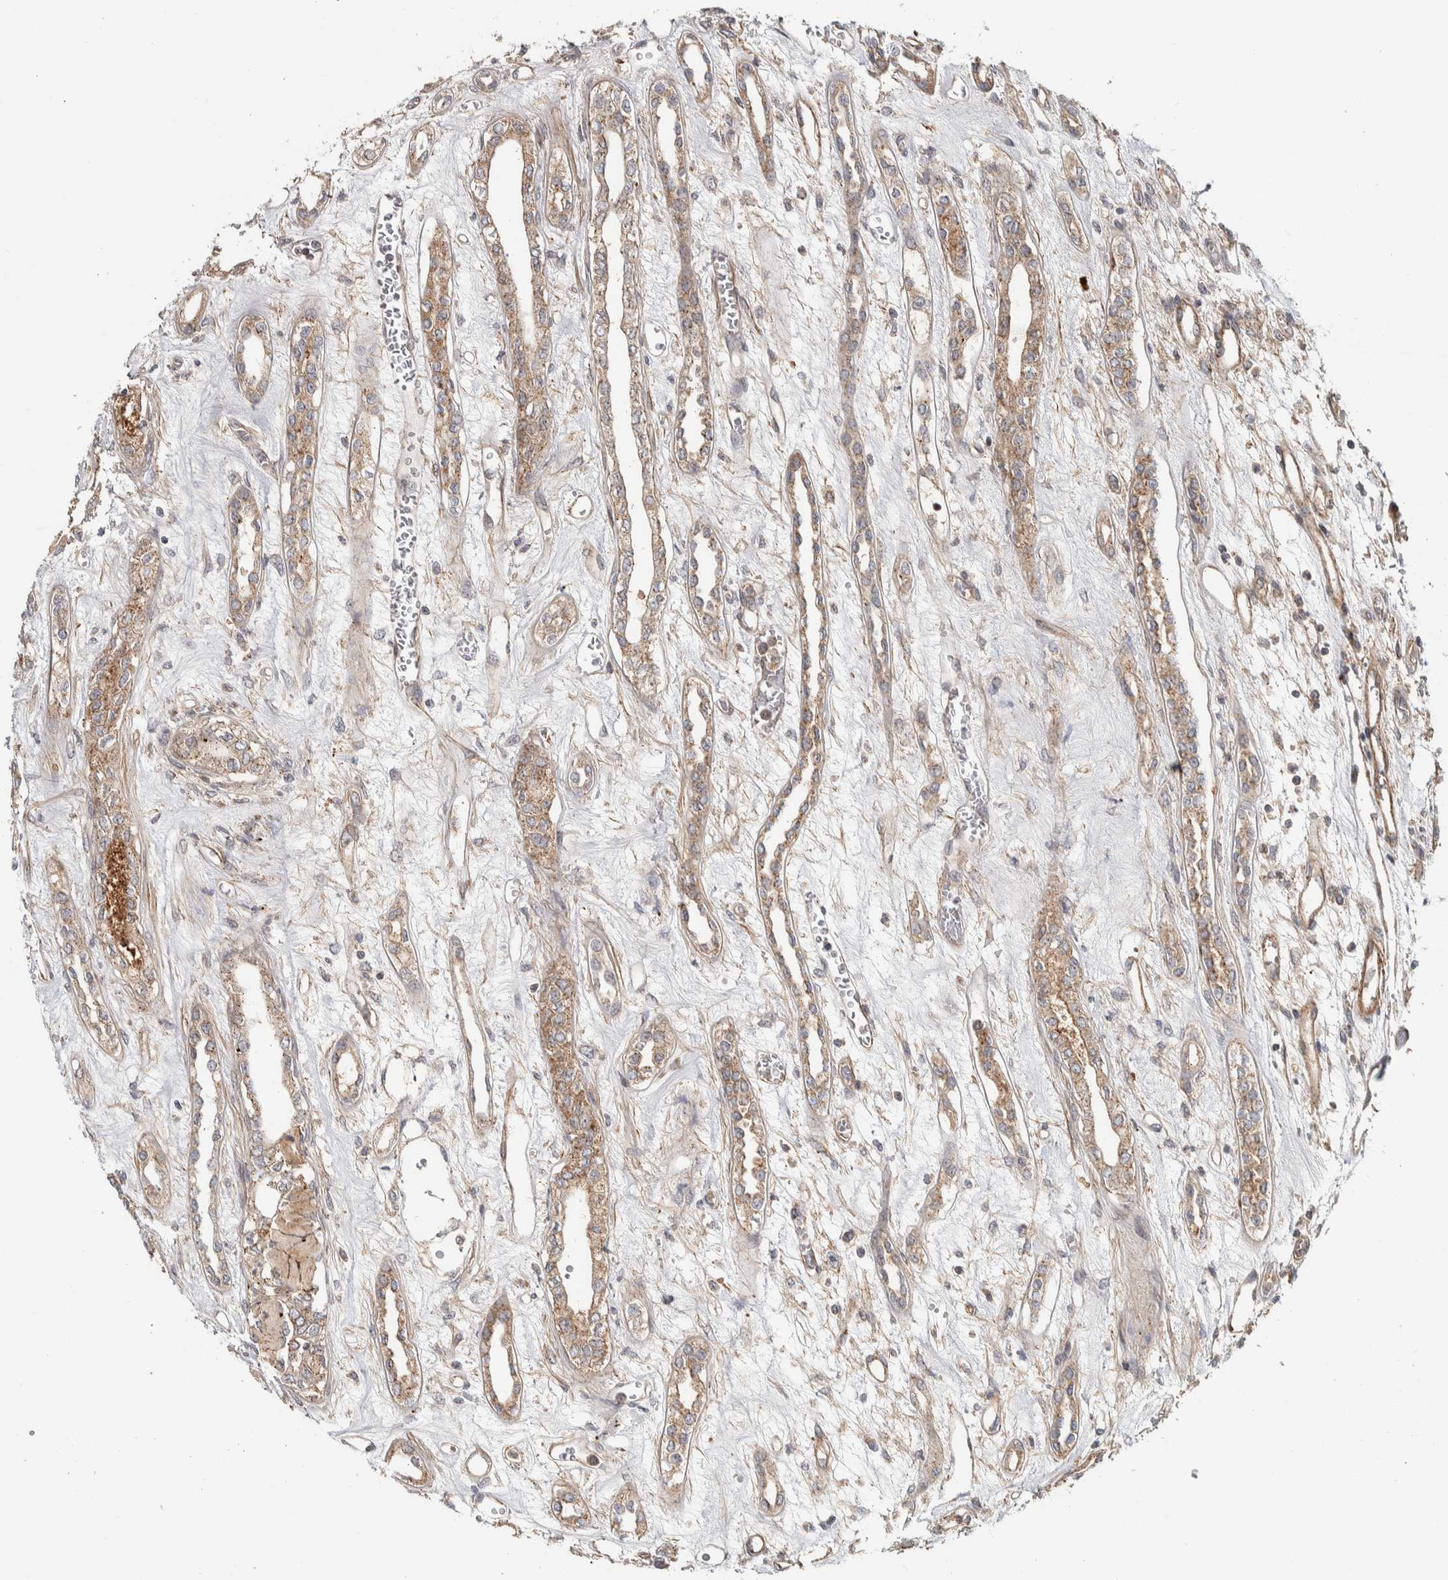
{"staining": {"intensity": "moderate", "quantity": "25%-75%", "location": "cytoplasmic/membranous"}, "tissue": "renal cancer", "cell_type": "Tumor cells", "image_type": "cancer", "snomed": [{"axis": "morphology", "description": "Adenocarcinoma, NOS"}, {"axis": "topography", "description": "Kidney"}], "caption": "Renal cancer stained with a protein marker reveals moderate staining in tumor cells.", "gene": "CHMP4C", "patient": {"sex": "female", "age": 54}}